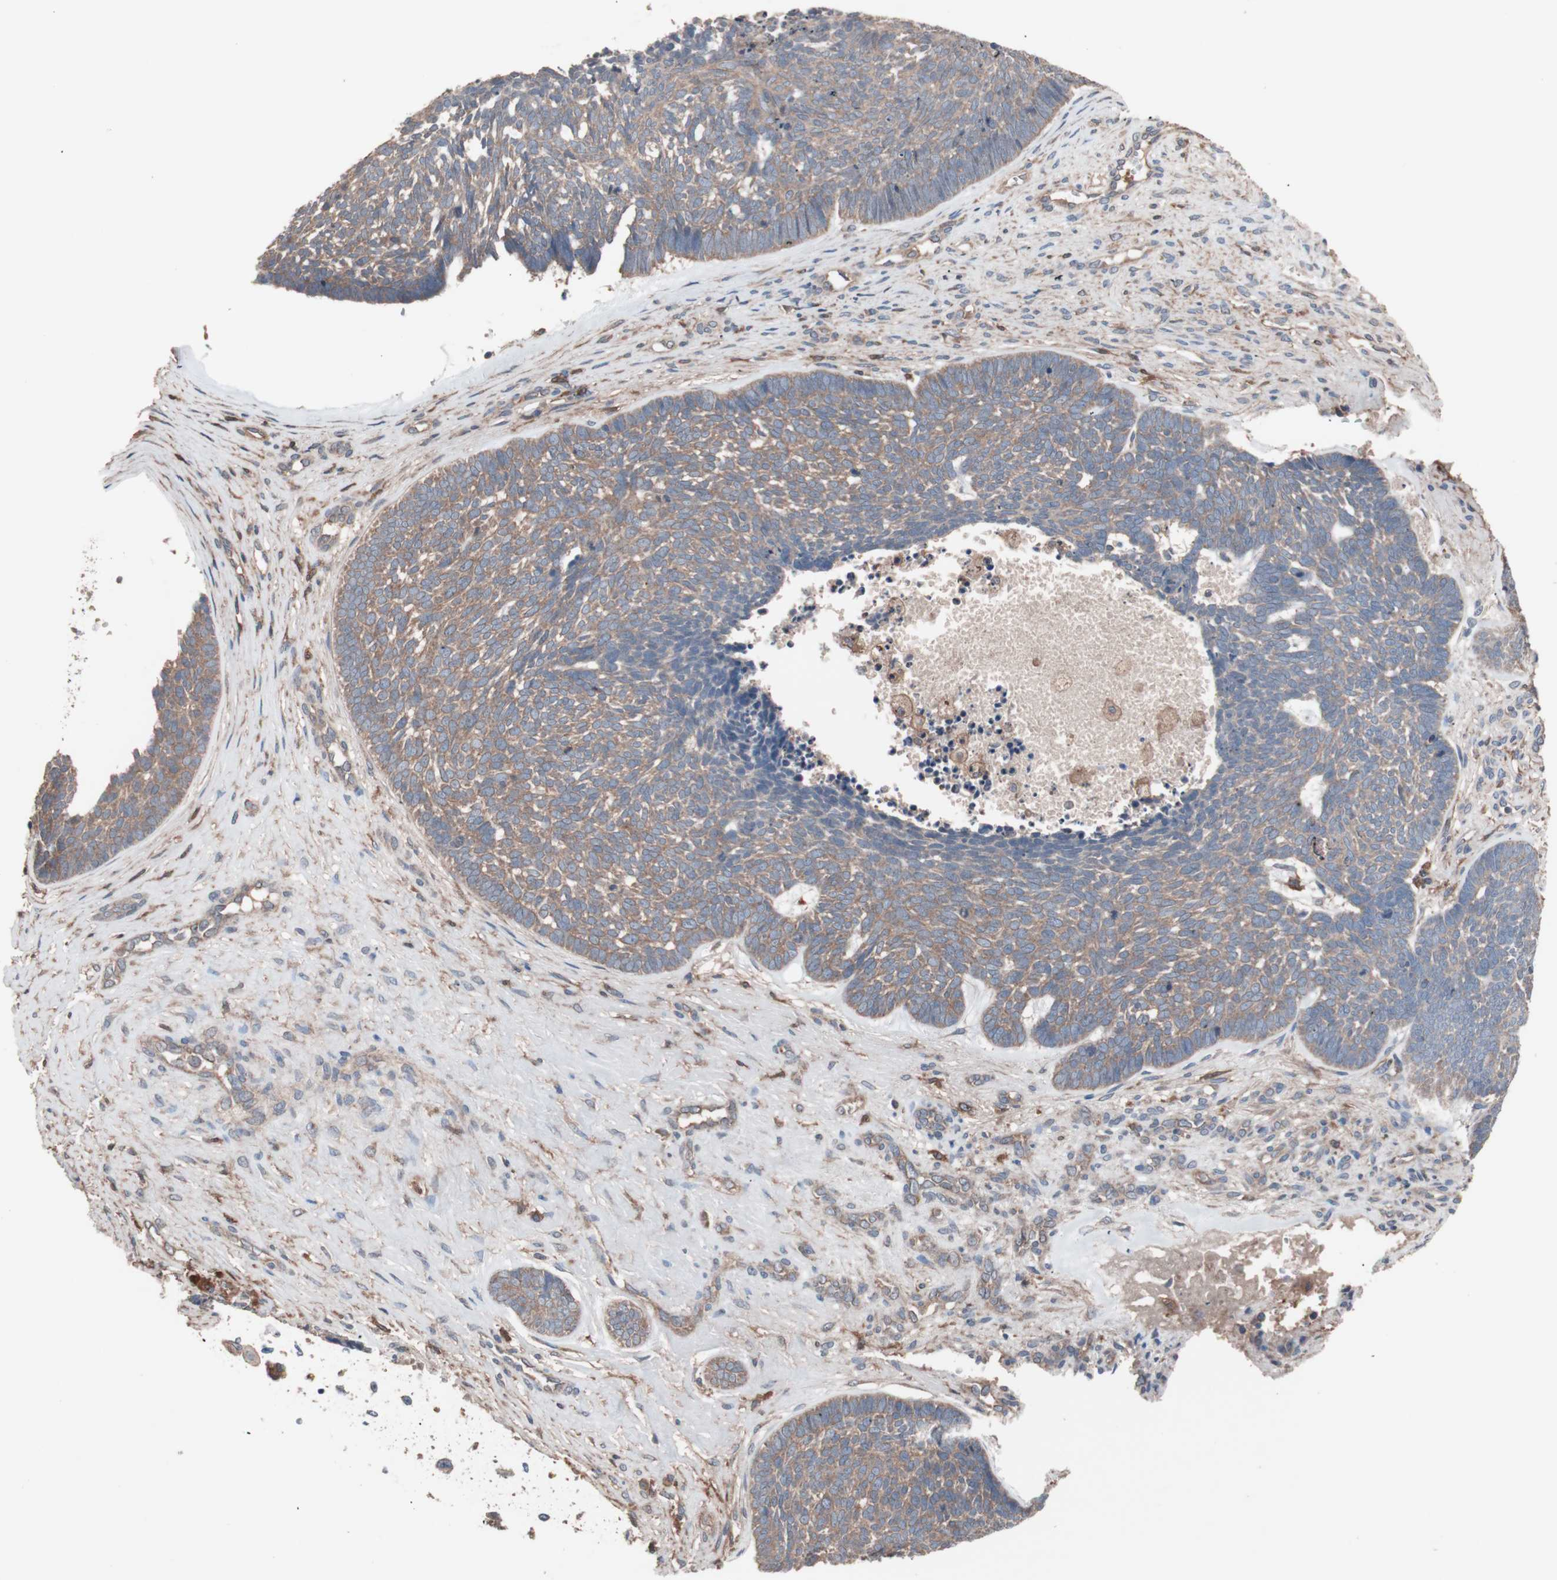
{"staining": {"intensity": "weak", "quantity": ">75%", "location": "cytoplasmic/membranous"}, "tissue": "skin cancer", "cell_type": "Tumor cells", "image_type": "cancer", "snomed": [{"axis": "morphology", "description": "Basal cell carcinoma"}, {"axis": "topography", "description": "Skin"}], "caption": "A brown stain shows weak cytoplasmic/membranous positivity of a protein in human skin cancer (basal cell carcinoma) tumor cells. The staining was performed using DAB to visualize the protein expression in brown, while the nuclei were stained in blue with hematoxylin (Magnification: 20x).", "gene": "ATG7", "patient": {"sex": "male", "age": 84}}